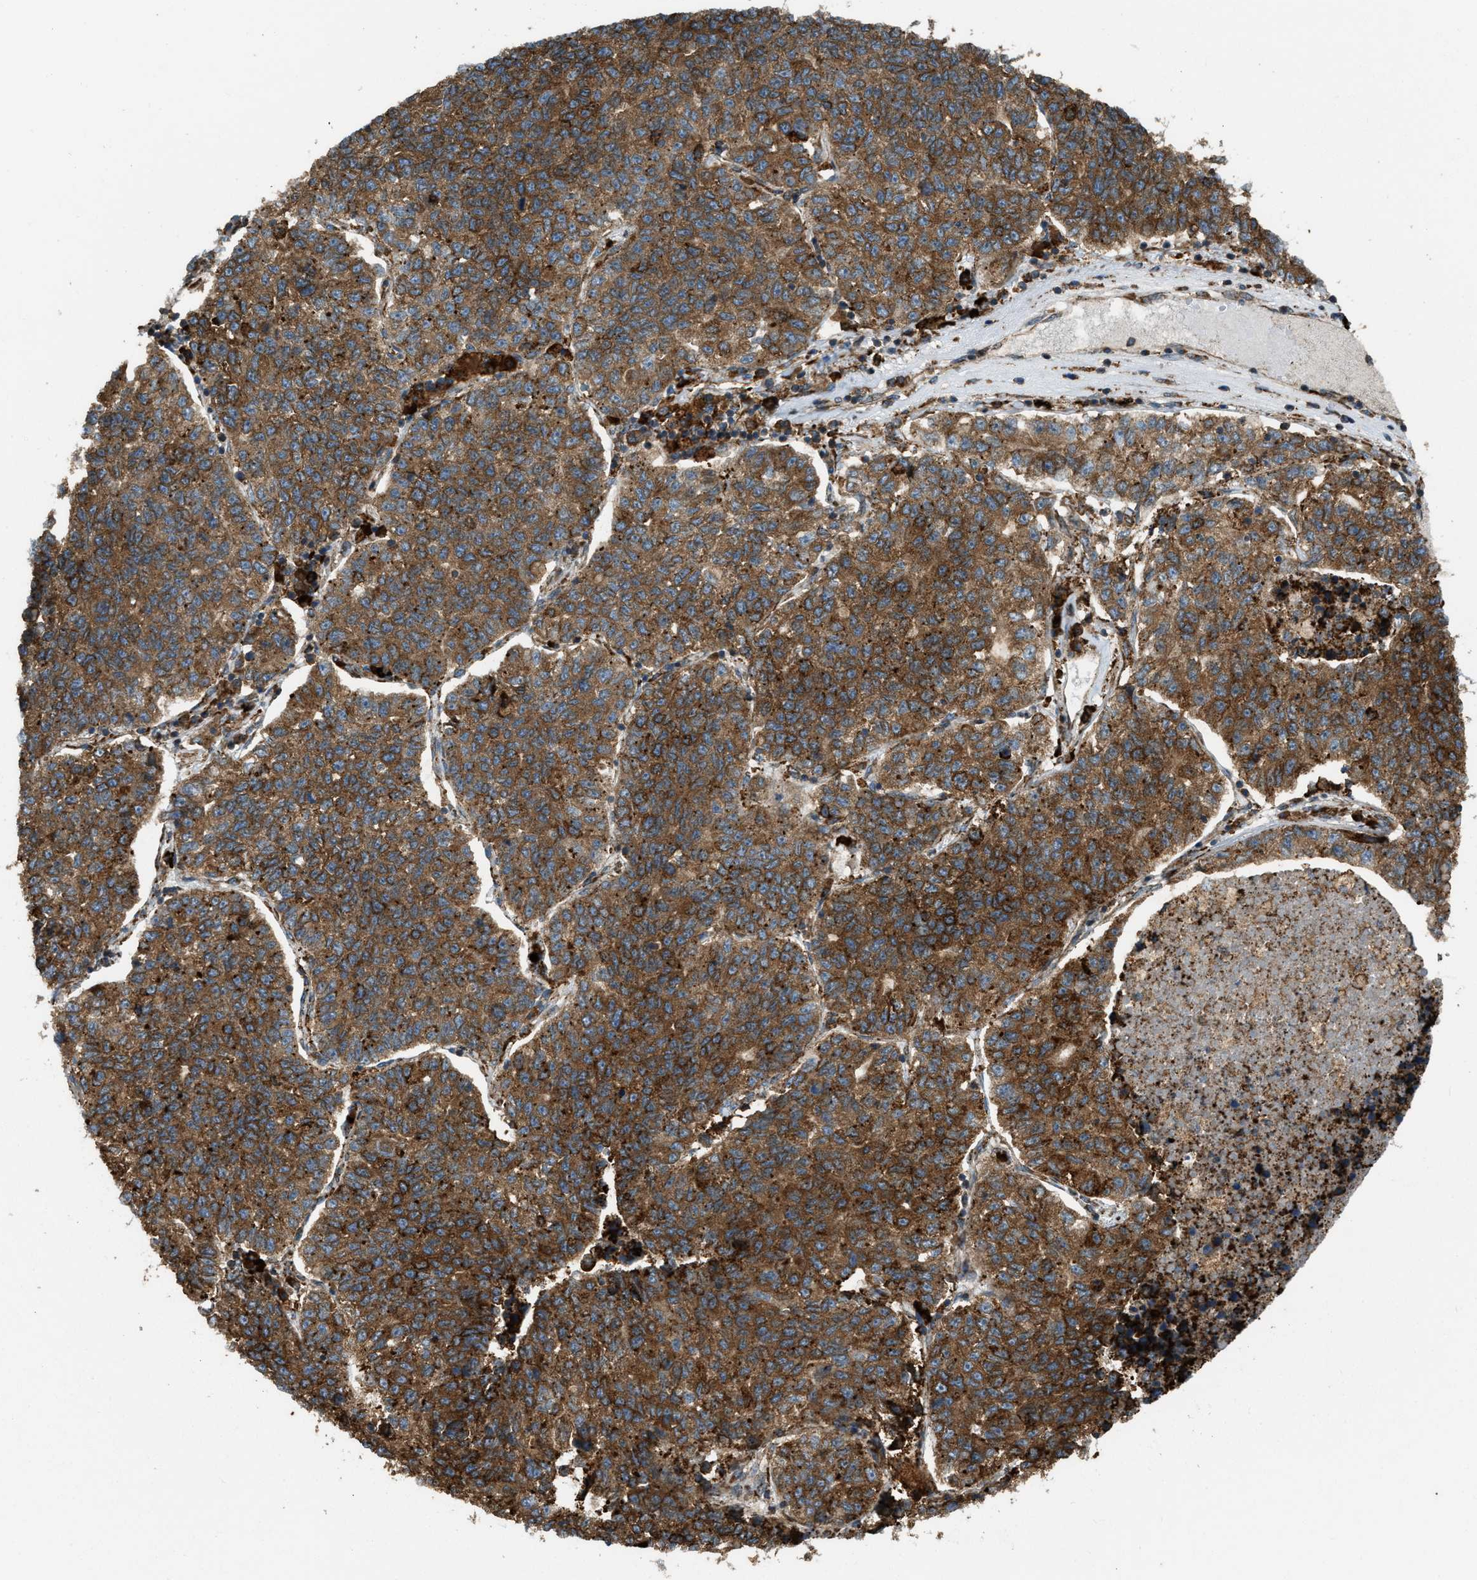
{"staining": {"intensity": "moderate", "quantity": ">75%", "location": "cytoplasmic/membranous"}, "tissue": "lung cancer", "cell_type": "Tumor cells", "image_type": "cancer", "snomed": [{"axis": "morphology", "description": "Adenocarcinoma, NOS"}, {"axis": "topography", "description": "Lung"}], "caption": "This micrograph shows lung cancer (adenocarcinoma) stained with IHC to label a protein in brown. The cytoplasmic/membranous of tumor cells show moderate positivity for the protein. Nuclei are counter-stained blue.", "gene": "BAIAP2L1", "patient": {"sex": "male", "age": 49}}